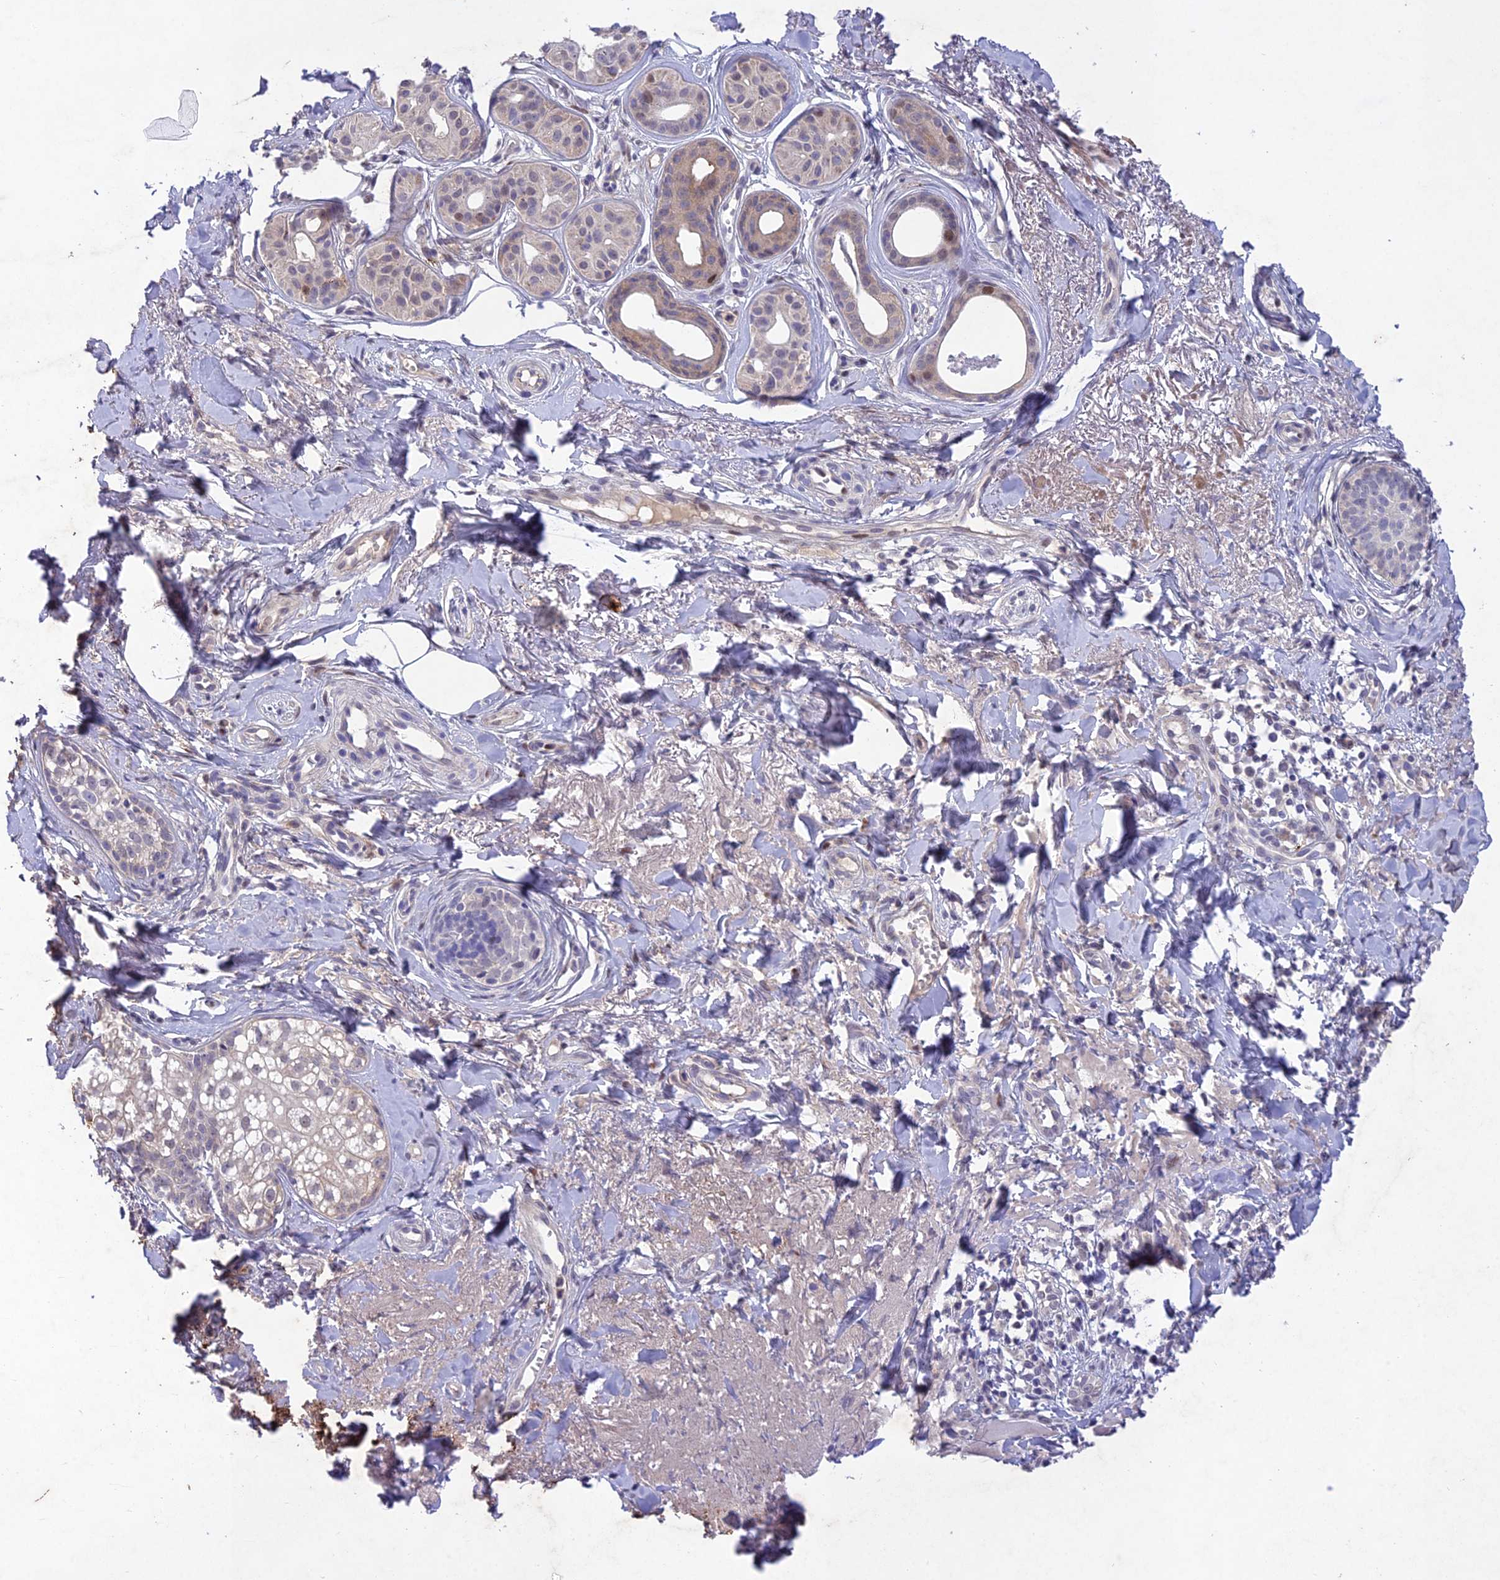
{"staining": {"intensity": "negative", "quantity": "none", "location": "none"}, "tissue": "skin cancer", "cell_type": "Tumor cells", "image_type": "cancer", "snomed": [{"axis": "morphology", "description": "Basal cell carcinoma"}, {"axis": "topography", "description": "Skin"}], "caption": "This is a photomicrograph of IHC staining of basal cell carcinoma (skin), which shows no staining in tumor cells.", "gene": "ANKRD52", "patient": {"sex": "female", "age": 76}}